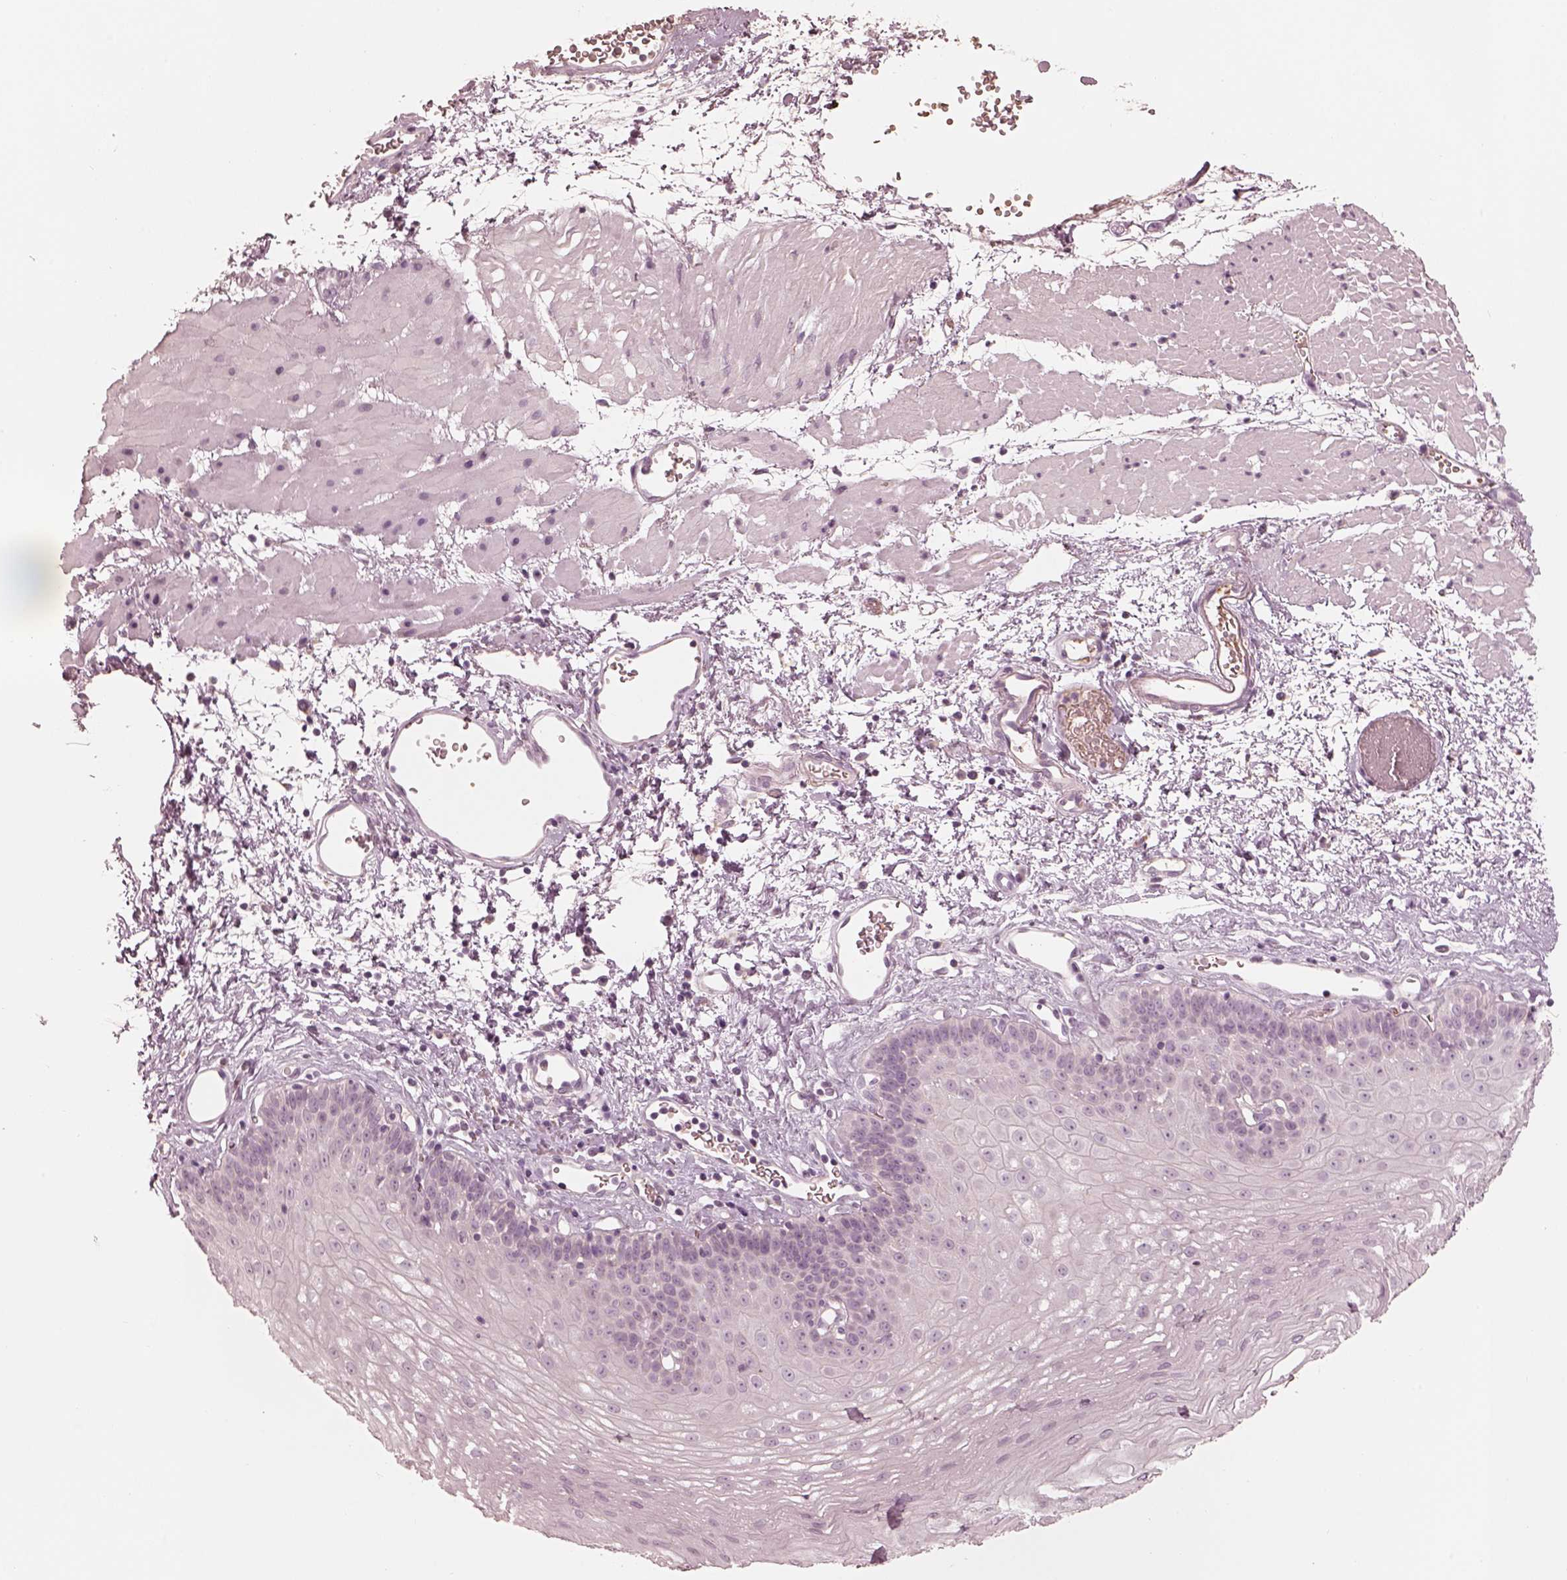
{"staining": {"intensity": "negative", "quantity": "none", "location": "none"}, "tissue": "esophagus", "cell_type": "Squamous epithelial cells", "image_type": "normal", "snomed": [{"axis": "morphology", "description": "Normal tissue, NOS"}, {"axis": "topography", "description": "Esophagus"}], "caption": "DAB immunohistochemical staining of unremarkable esophagus shows no significant positivity in squamous epithelial cells.", "gene": "ANKLE1", "patient": {"sex": "female", "age": 62}}